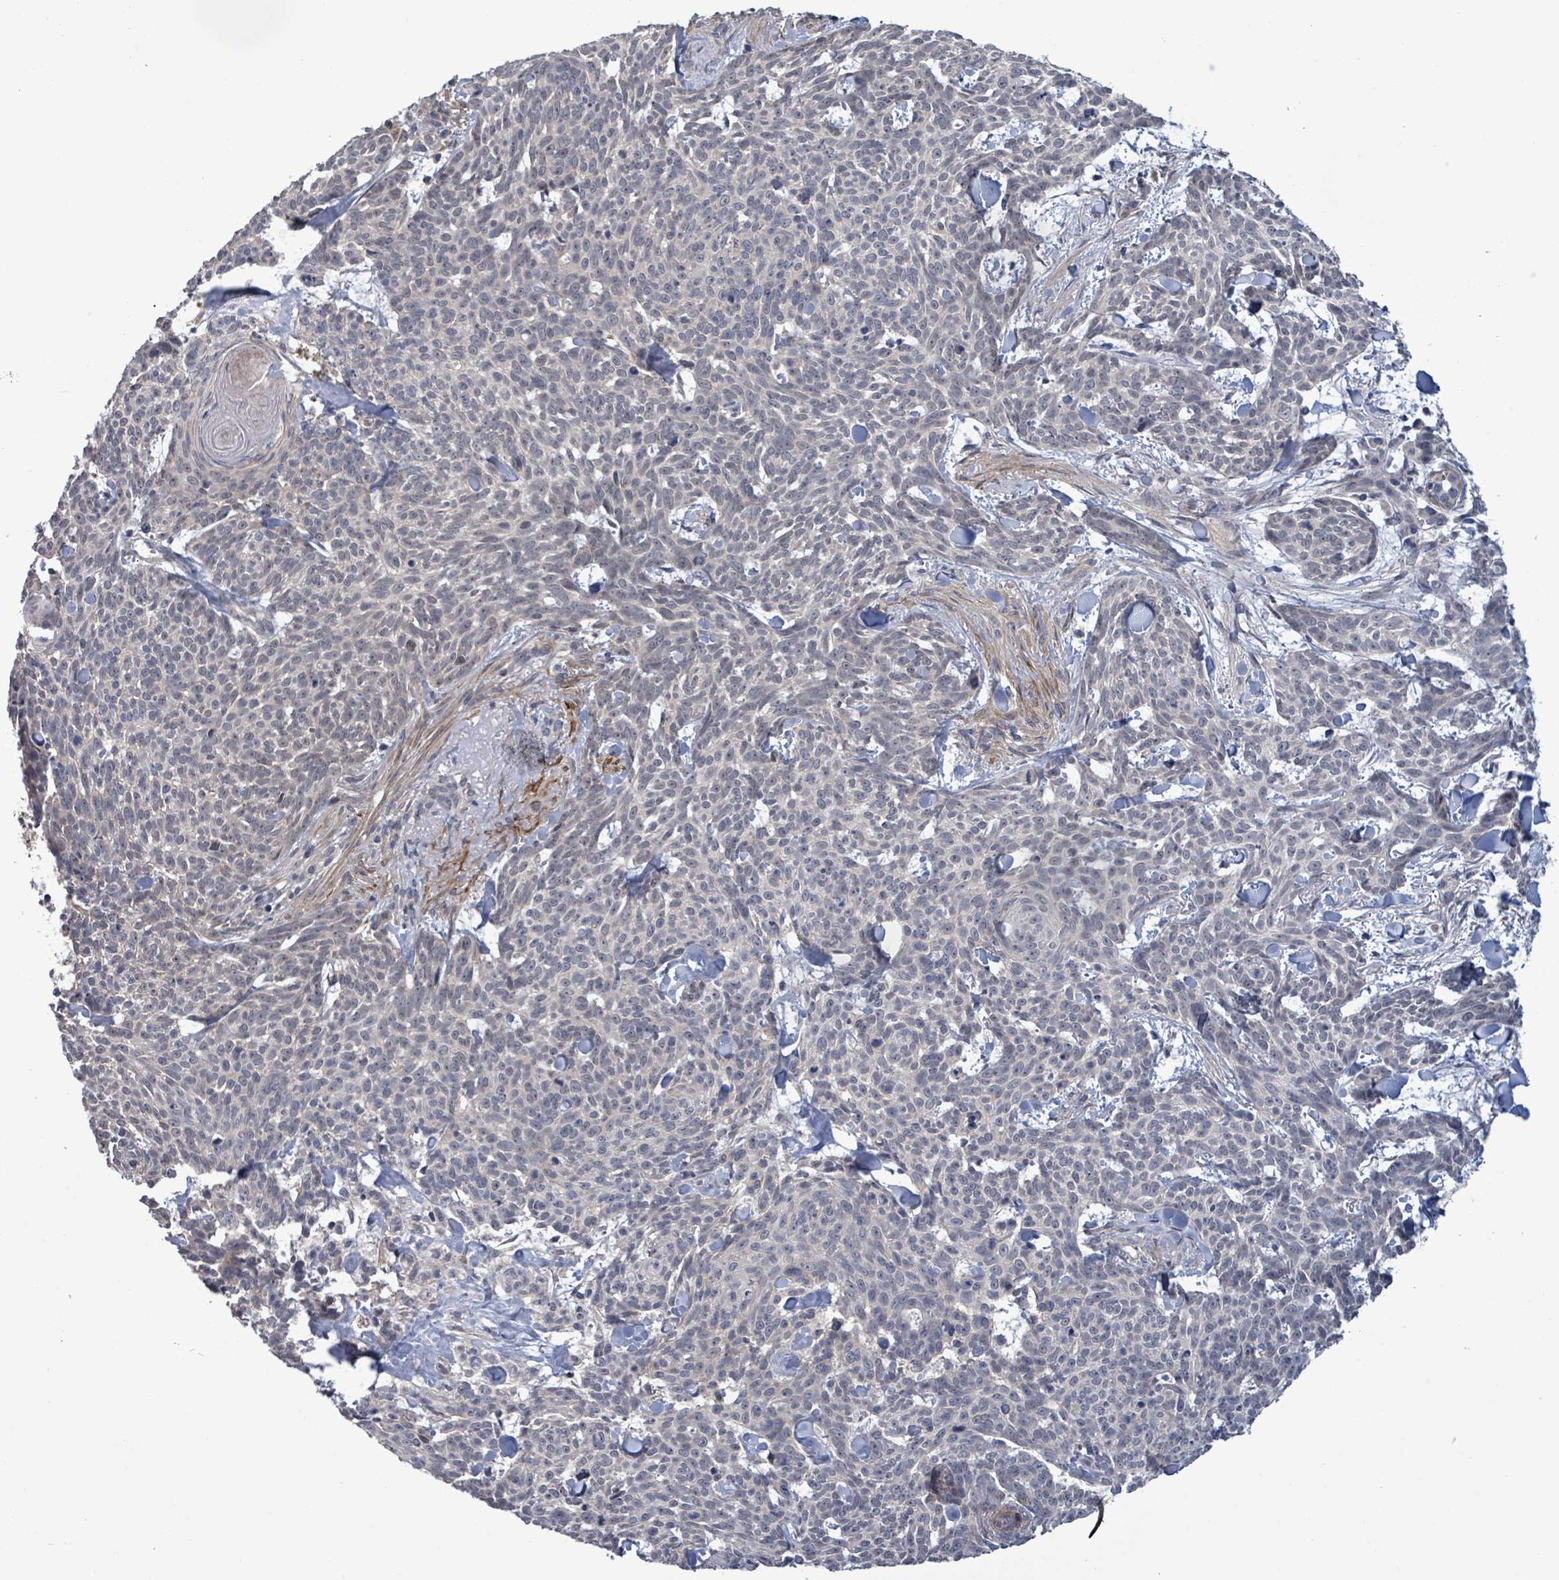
{"staining": {"intensity": "negative", "quantity": "none", "location": "none"}, "tissue": "skin cancer", "cell_type": "Tumor cells", "image_type": "cancer", "snomed": [{"axis": "morphology", "description": "Basal cell carcinoma"}, {"axis": "topography", "description": "Skin"}], "caption": "A high-resolution image shows IHC staining of skin cancer (basal cell carcinoma), which exhibits no significant positivity in tumor cells.", "gene": "AMMECR1", "patient": {"sex": "female", "age": 93}}